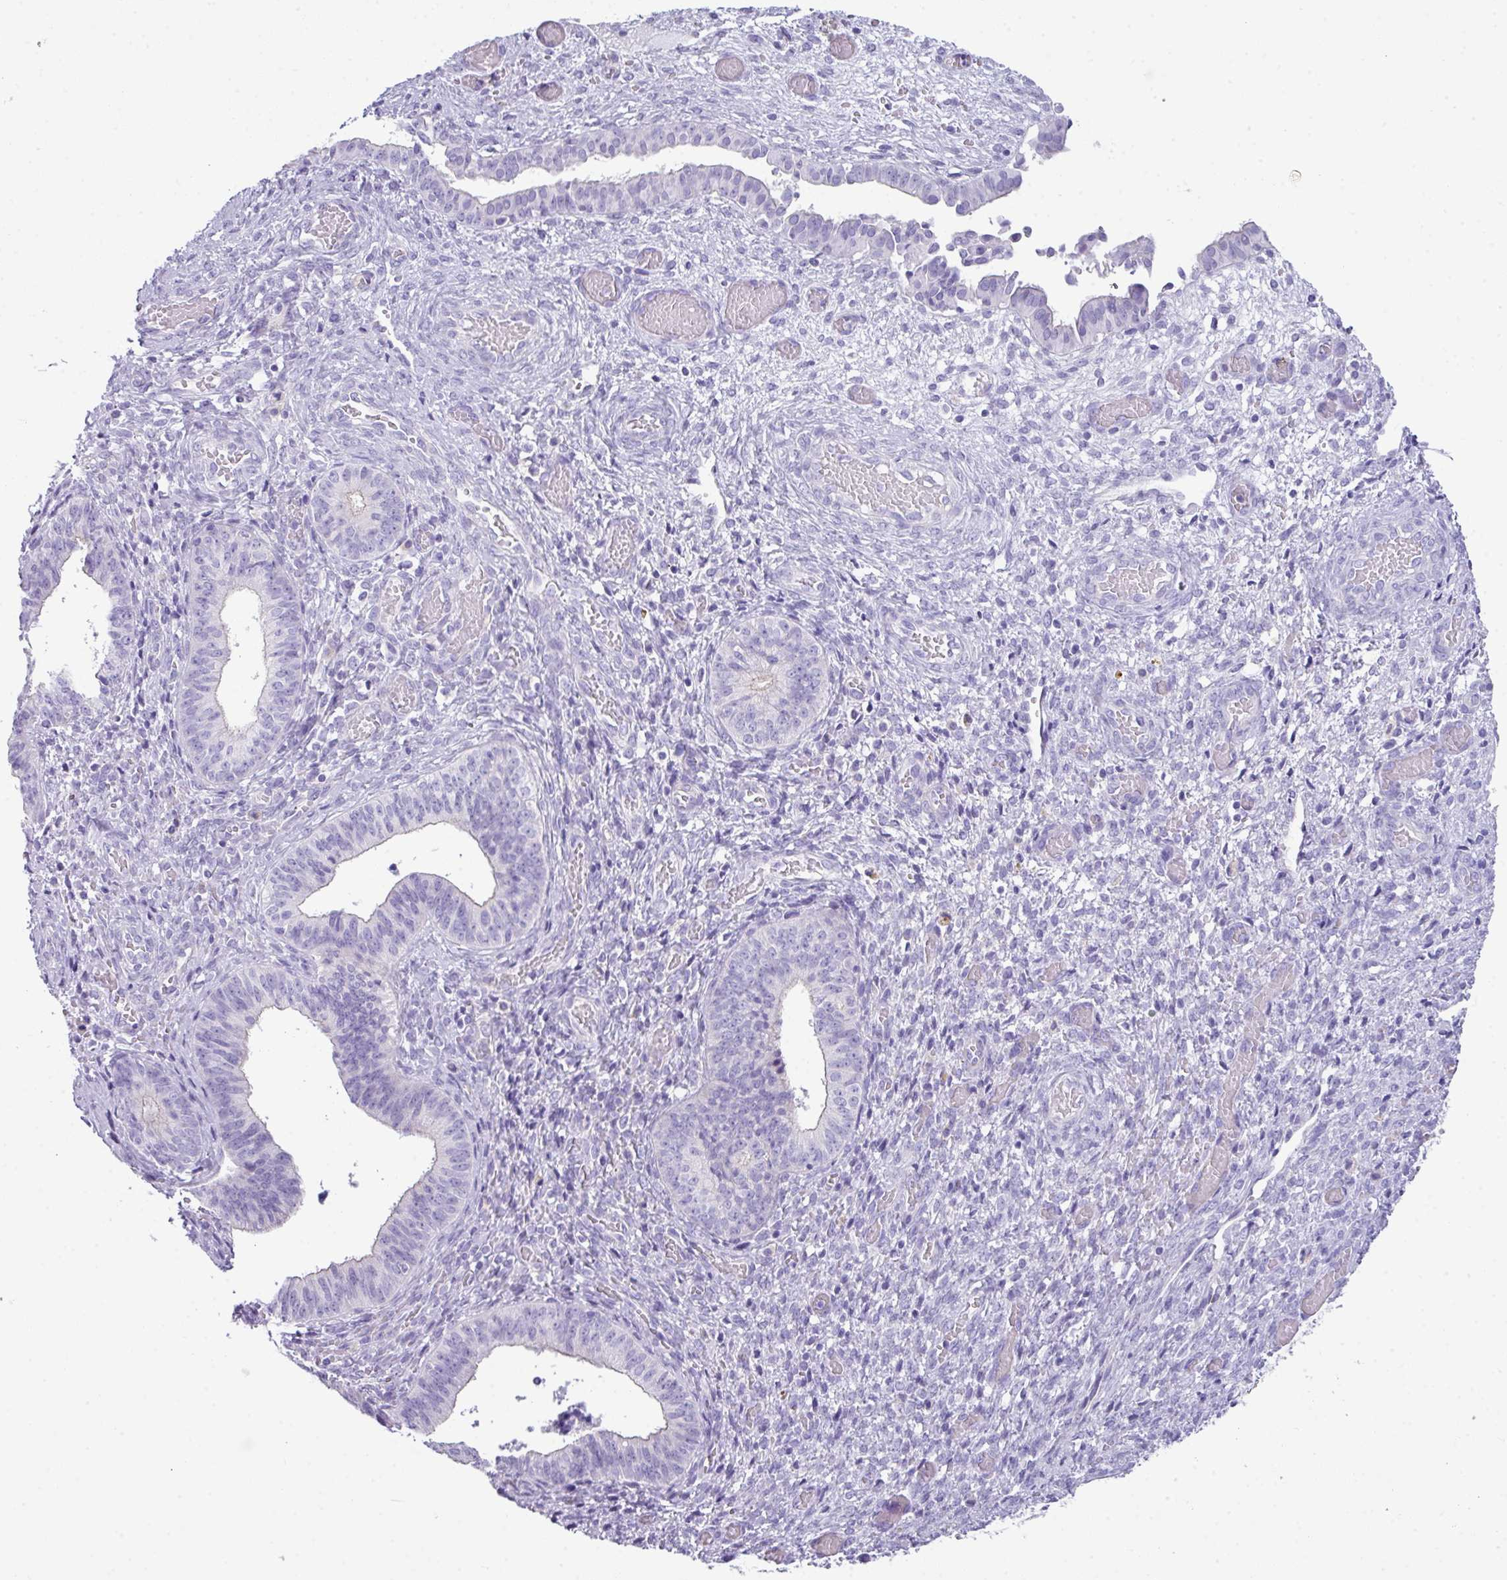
{"staining": {"intensity": "negative", "quantity": "none", "location": "none"}, "tissue": "cervical cancer", "cell_type": "Tumor cells", "image_type": "cancer", "snomed": [{"axis": "morphology", "description": "Squamous cell carcinoma, NOS"}, {"axis": "topography", "description": "Cervix"}], "caption": "Tumor cells are negative for brown protein staining in cervical squamous cell carcinoma.", "gene": "ABCC5", "patient": {"sex": "female", "age": 59}}